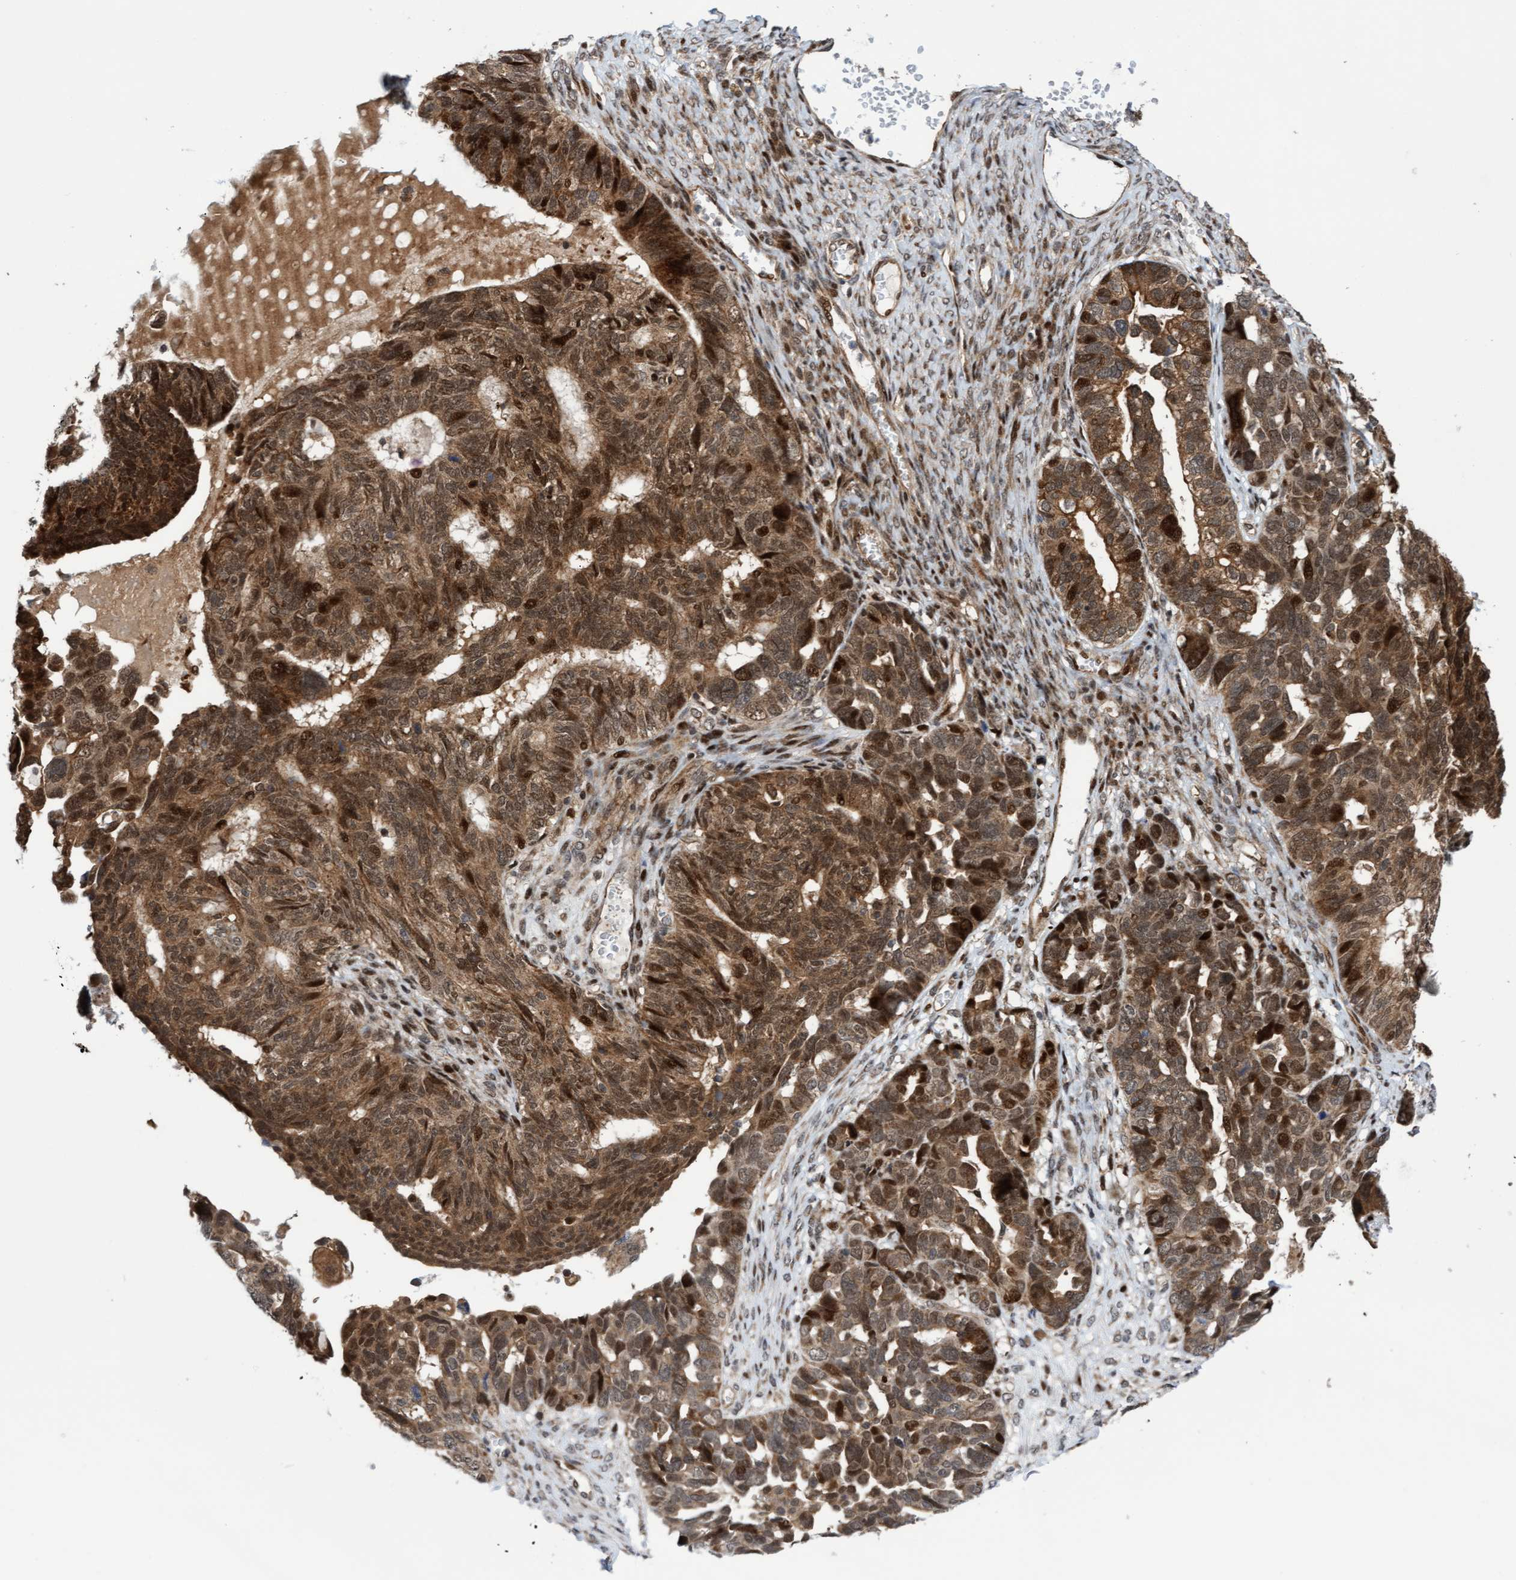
{"staining": {"intensity": "moderate", "quantity": ">75%", "location": "cytoplasmic/membranous,nuclear"}, "tissue": "ovarian cancer", "cell_type": "Tumor cells", "image_type": "cancer", "snomed": [{"axis": "morphology", "description": "Cystadenocarcinoma, serous, NOS"}, {"axis": "topography", "description": "Ovary"}], "caption": "Ovarian cancer stained for a protein (brown) demonstrates moderate cytoplasmic/membranous and nuclear positive positivity in about >75% of tumor cells.", "gene": "ITFG1", "patient": {"sex": "female", "age": 79}}